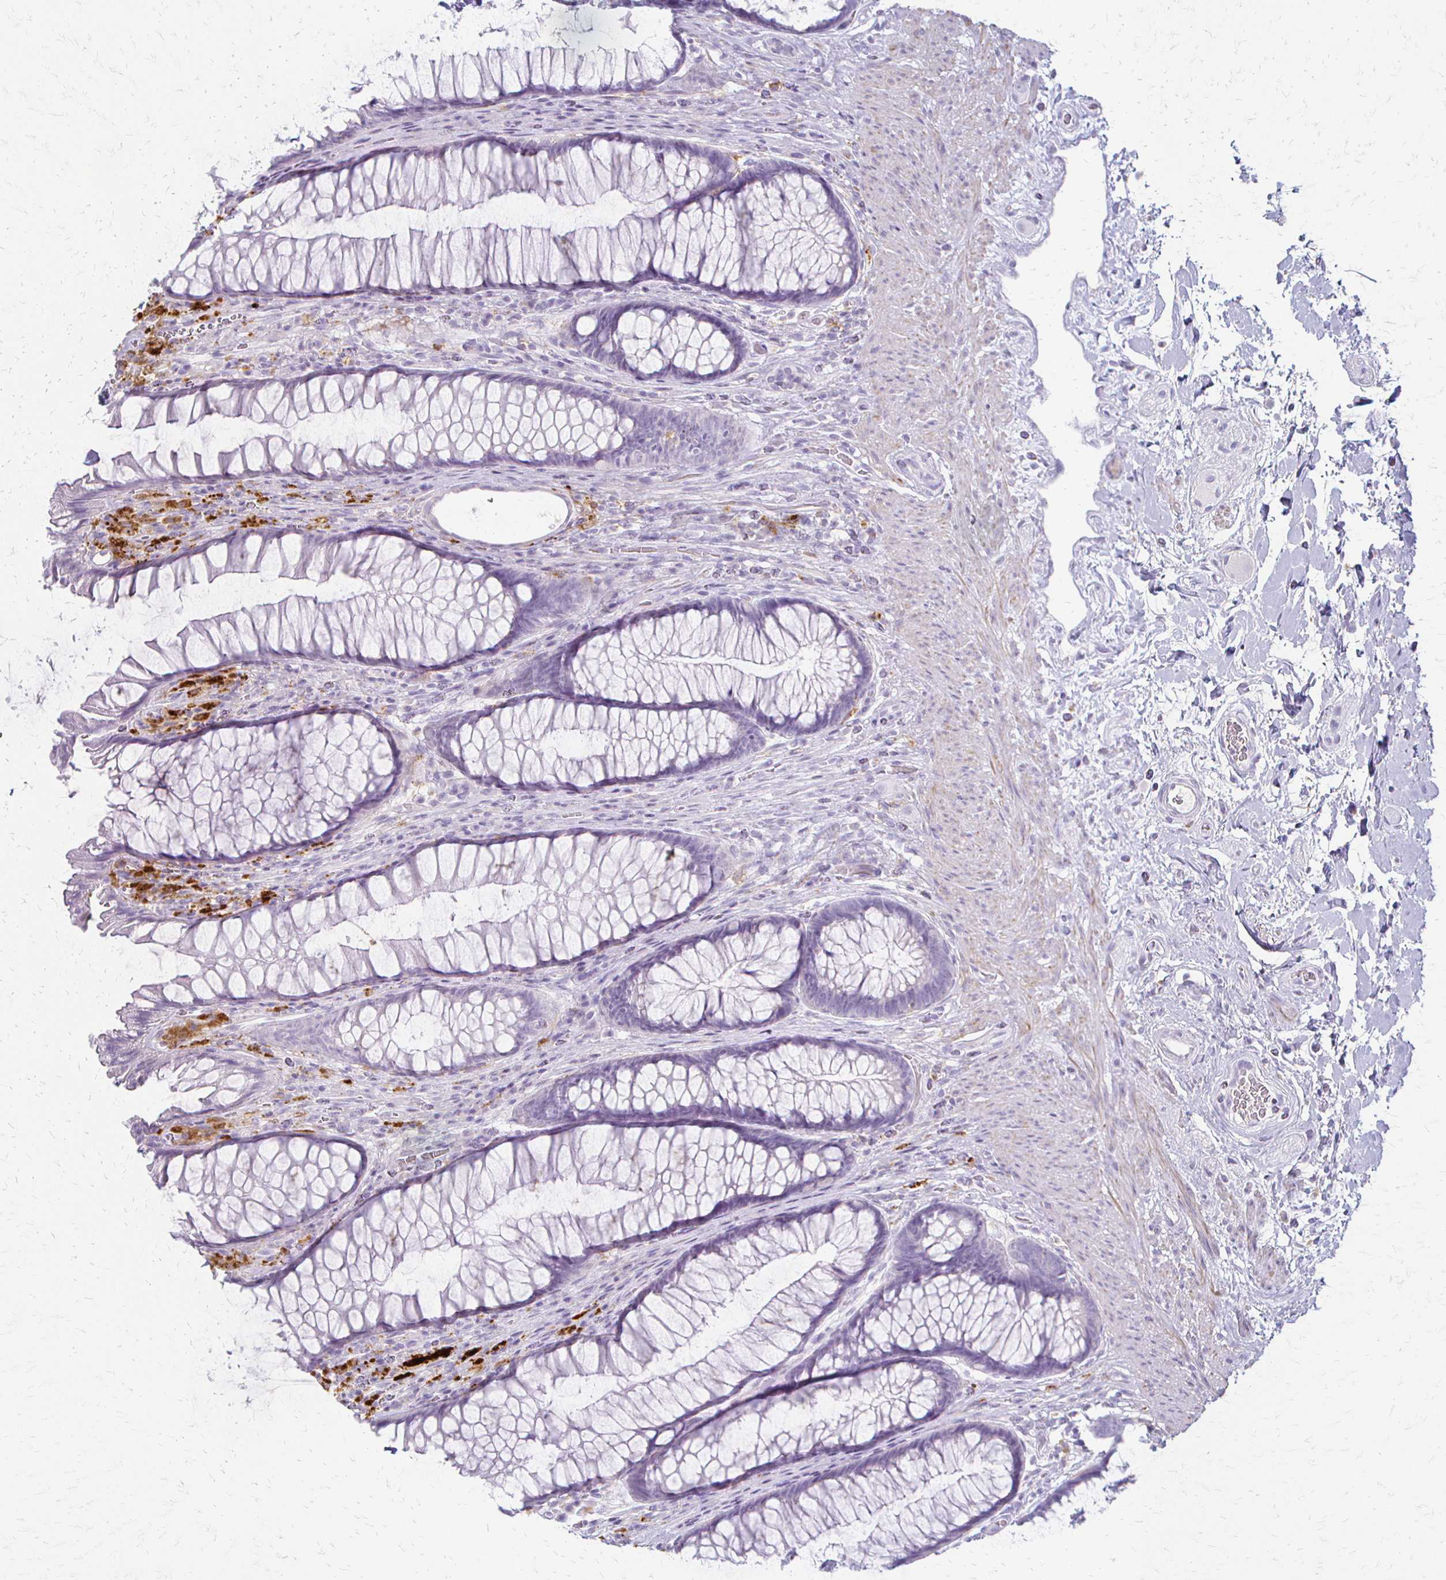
{"staining": {"intensity": "negative", "quantity": "none", "location": "none"}, "tissue": "rectum", "cell_type": "Glandular cells", "image_type": "normal", "snomed": [{"axis": "morphology", "description": "Normal tissue, NOS"}, {"axis": "topography", "description": "Rectum"}], "caption": "Photomicrograph shows no protein expression in glandular cells of unremarkable rectum.", "gene": "ACP5", "patient": {"sex": "male", "age": 53}}